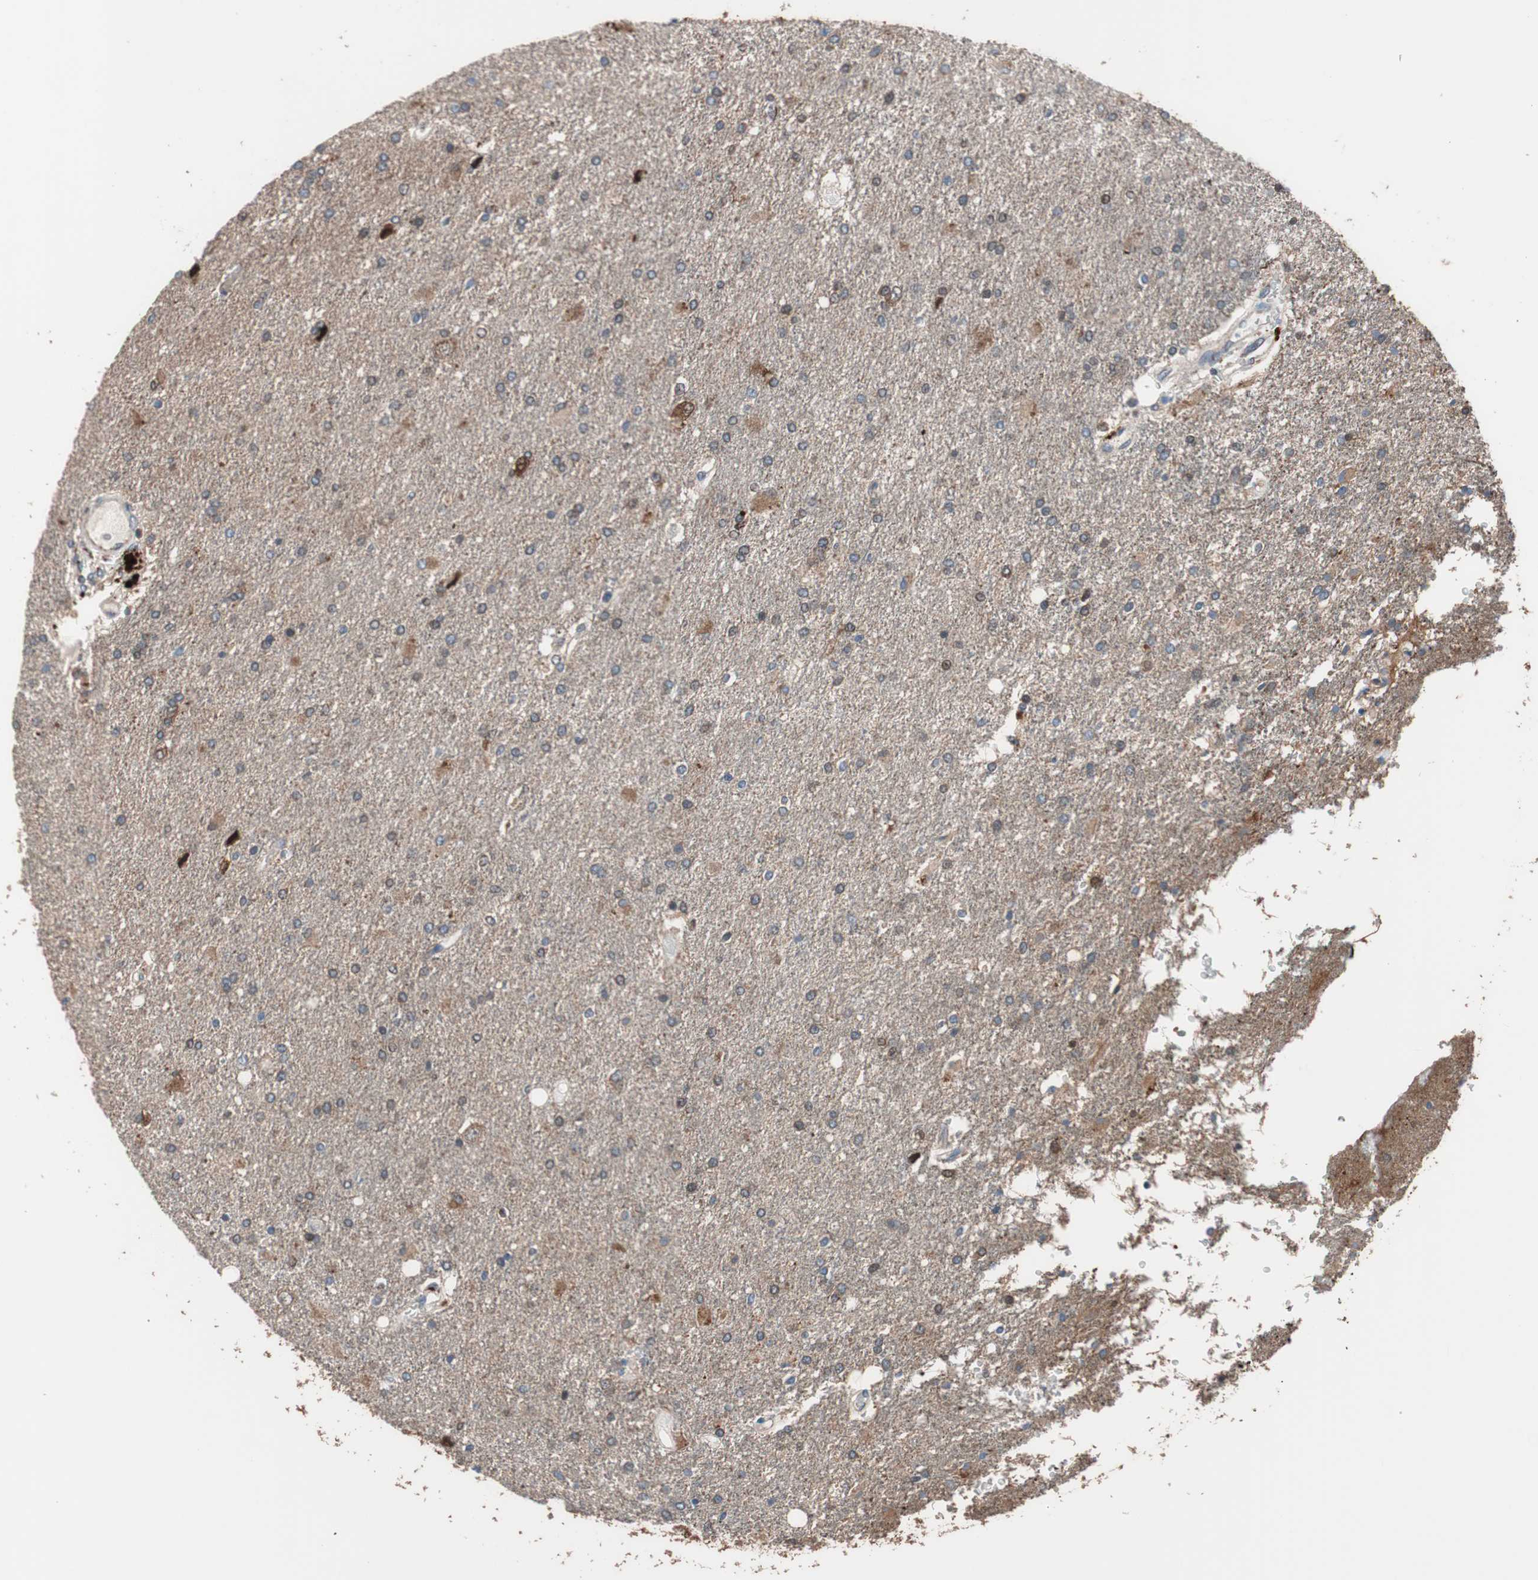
{"staining": {"intensity": "weak", "quantity": "<25%", "location": "cytoplasmic/membranous,nuclear"}, "tissue": "glioma", "cell_type": "Tumor cells", "image_type": "cancer", "snomed": [{"axis": "morphology", "description": "Glioma, malignant, High grade"}, {"axis": "topography", "description": "Brain"}], "caption": "Glioma was stained to show a protein in brown. There is no significant staining in tumor cells.", "gene": "PRDX2", "patient": {"sex": "male", "age": 71}}